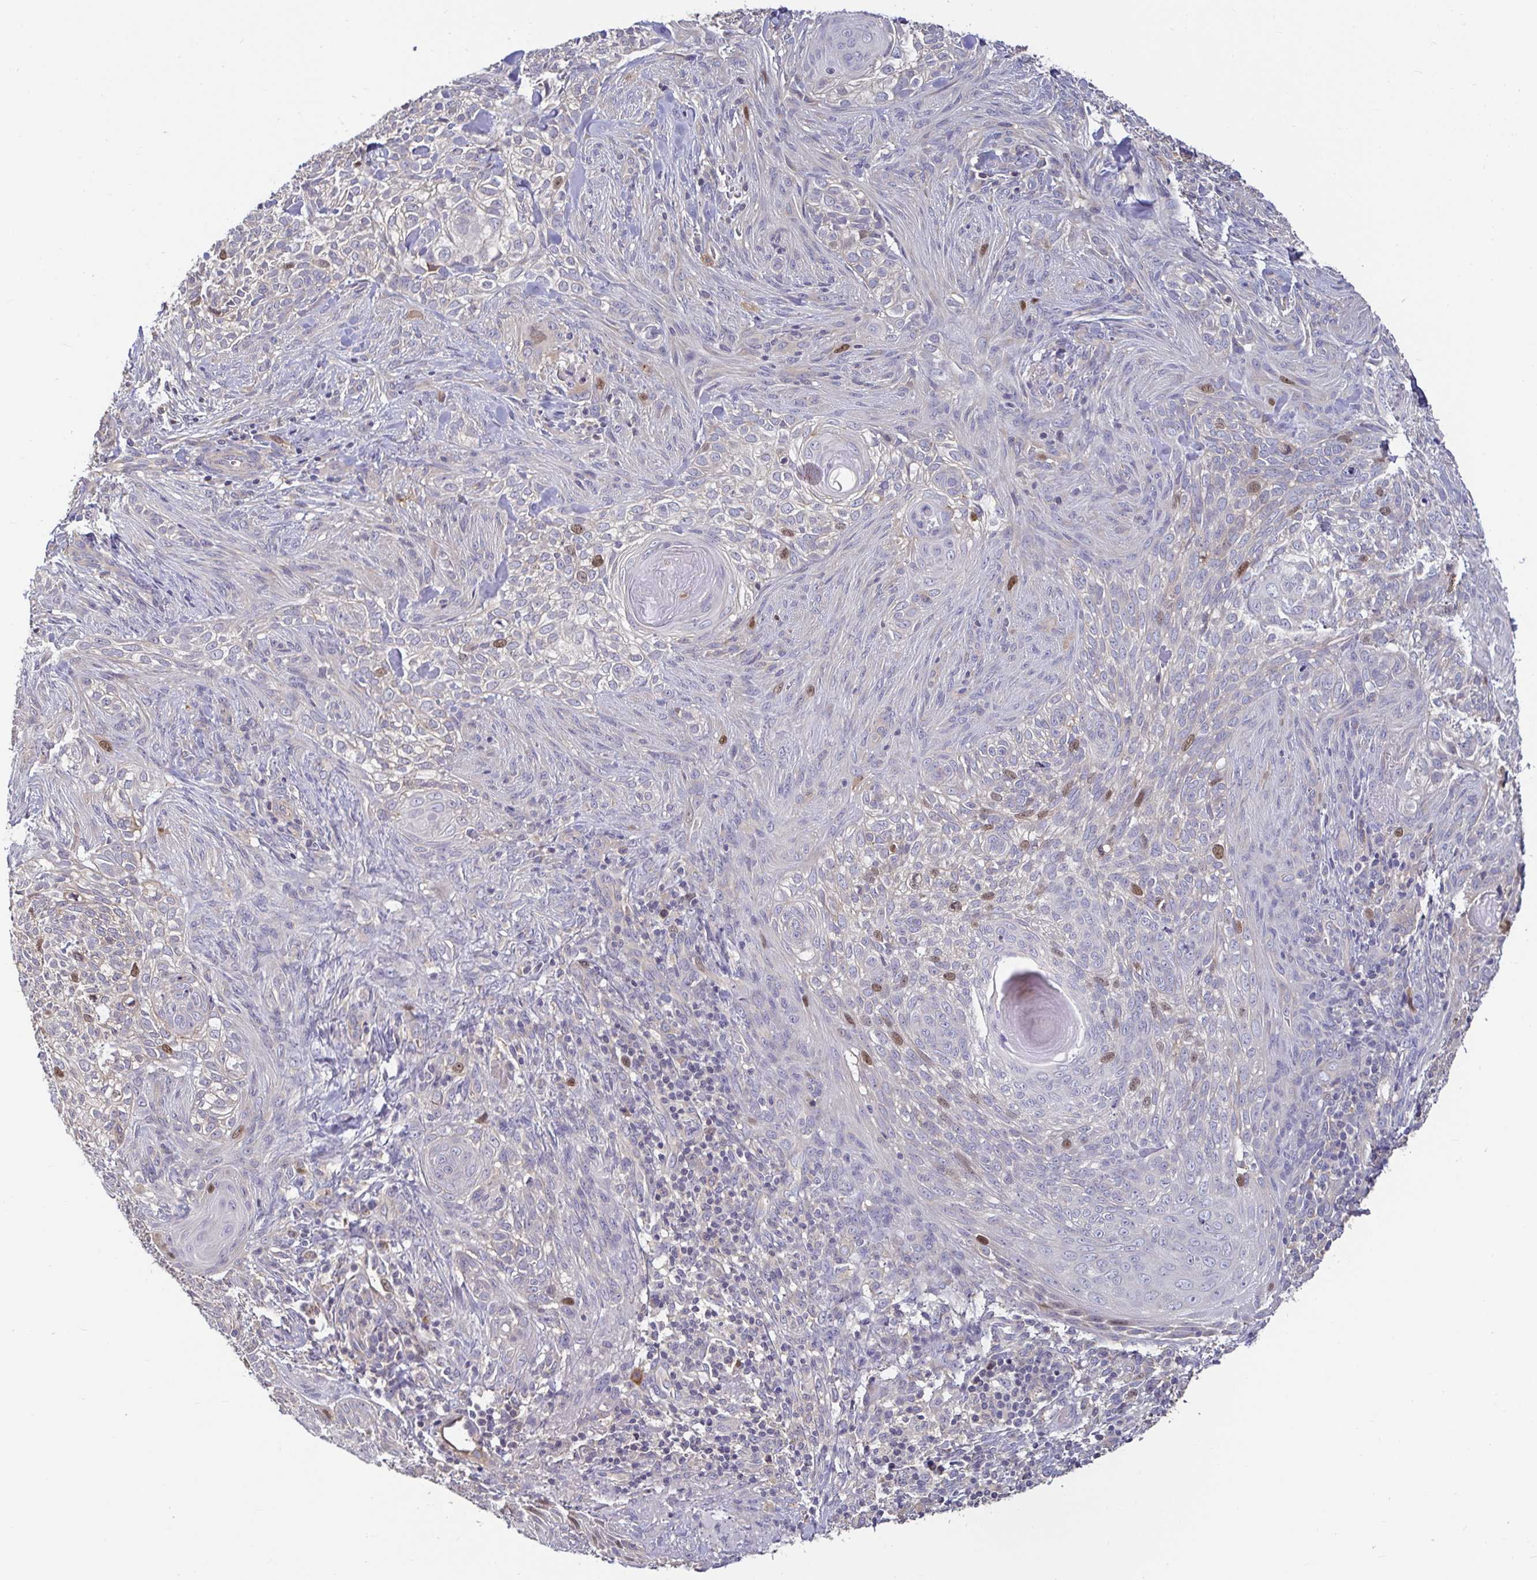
{"staining": {"intensity": "moderate", "quantity": "<25%", "location": "nuclear"}, "tissue": "skin cancer", "cell_type": "Tumor cells", "image_type": "cancer", "snomed": [{"axis": "morphology", "description": "Basal cell carcinoma"}, {"axis": "topography", "description": "Skin"}], "caption": "Human skin cancer stained with a brown dye reveals moderate nuclear positive positivity in about <25% of tumor cells.", "gene": "ANLN", "patient": {"sex": "female", "age": 48}}